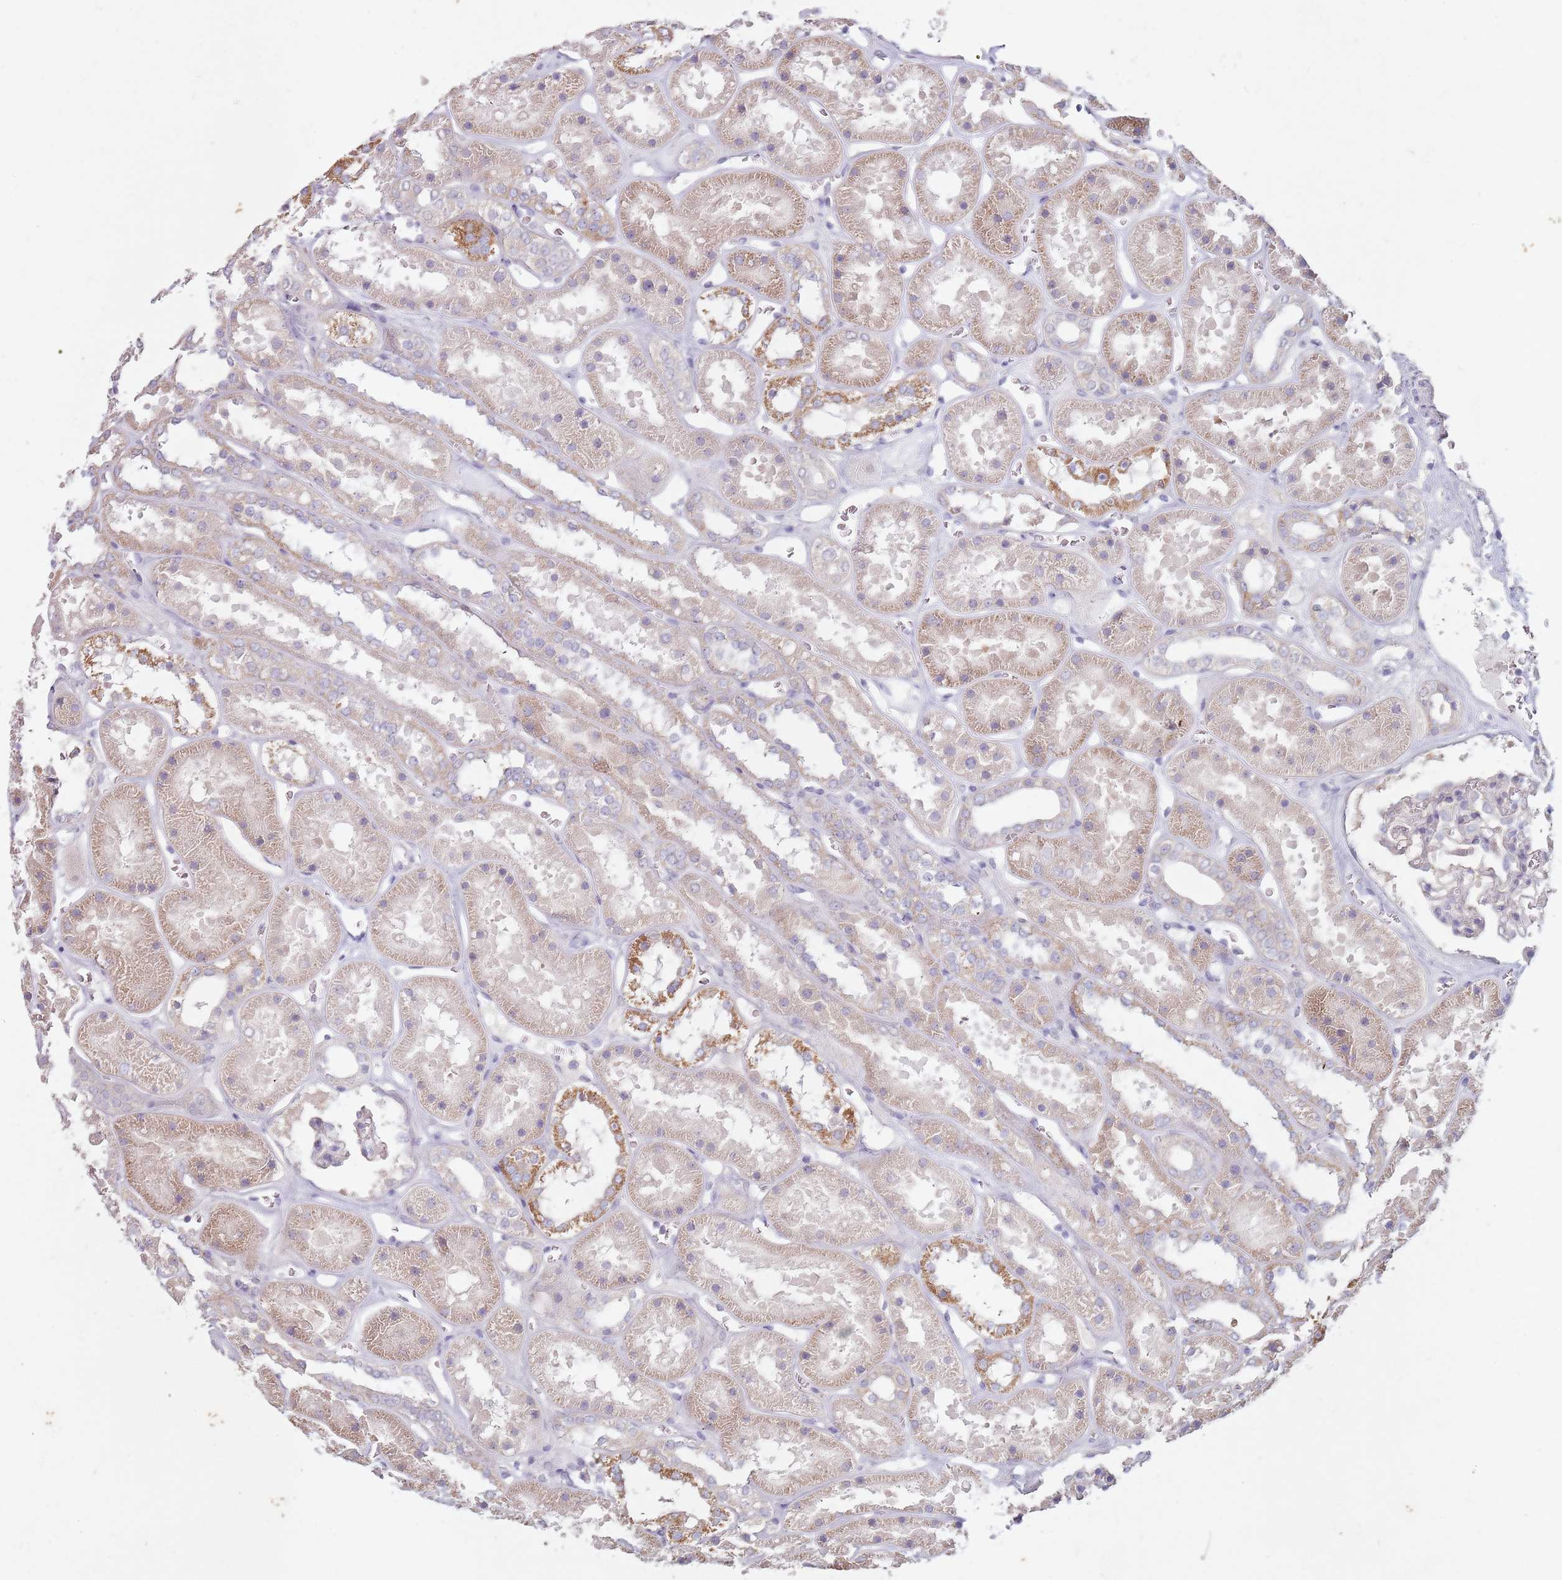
{"staining": {"intensity": "negative", "quantity": "none", "location": "none"}, "tissue": "kidney", "cell_type": "Cells in glomeruli", "image_type": "normal", "snomed": [{"axis": "morphology", "description": "Normal tissue, NOS"}, {"axis": "topography", "description": "Kidney"}], "caption": "A photomicrograph of kidney stained for a protein displays no brown staining in cells in glomeruli.", "gene": "STYK1", "patient": {"sex": "female", "age": 41}}